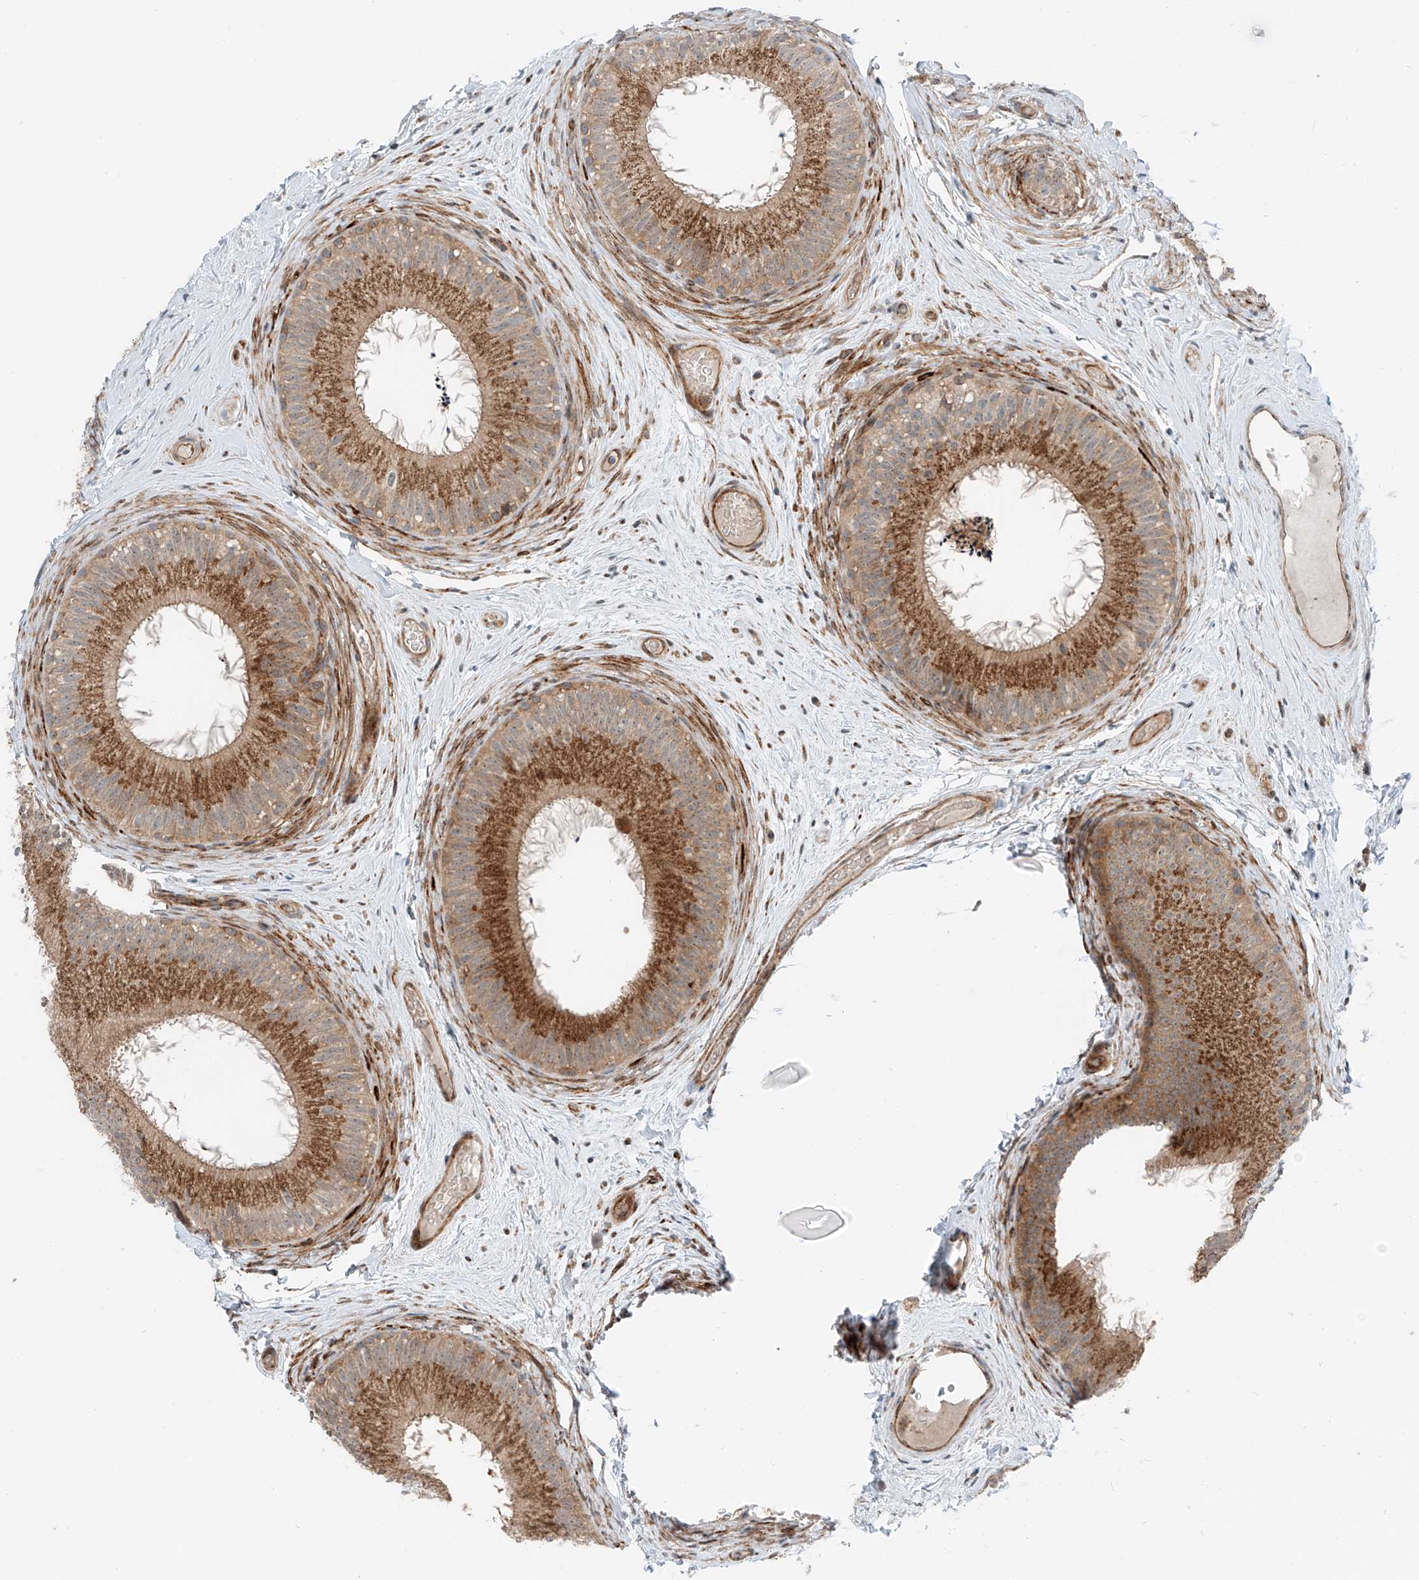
{"staining": {"intensity": "strong", "quantity": "25%-75%", "location": "cytoplasmic/membranous"}, "tissue": "epididymis", "cell_type": "Glandular cells", "image_type": "normal", "snomed": [{"axis": "morphology", "description": "Normal tissue, NOS"}, {"axis": "topography", "description": "Epididymis"}], "caption": "Immunohistochemical staining of unremarkable epididymis displays 25%-75% levels of strong cytoplasmic/membranous protein staining in about 25%-75% of glandular cells.", "gene": "USP48", "patient": {"sex": "male", "age": 50}}